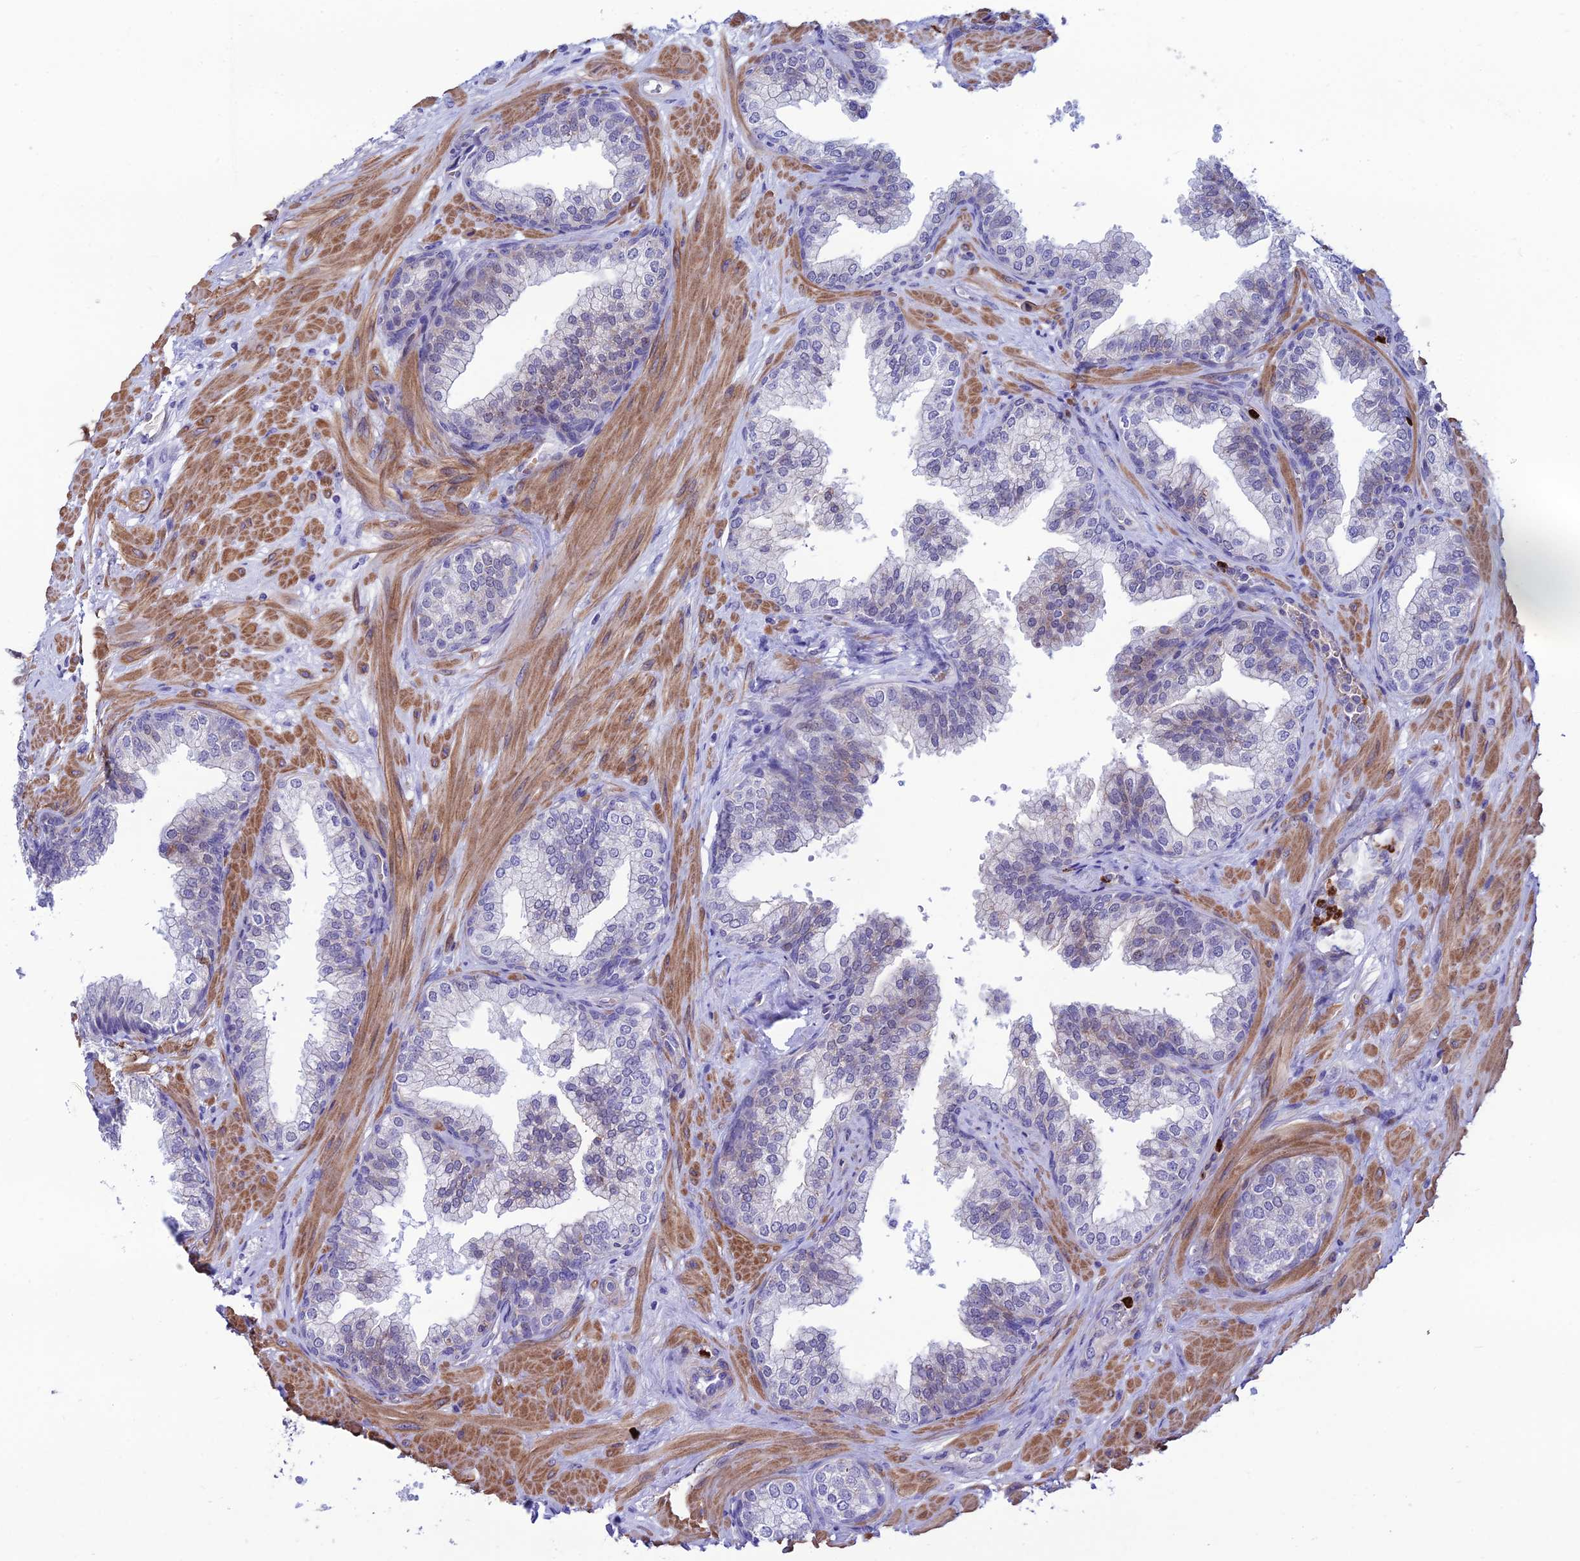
{"staining": {"intensity": "negative", "quantity": "none", "location": "none"}, "tissue": "prostate", "cell_type": "Glandular cells", "image_type": "normal", "snomed": [{"axis": "morphology", "description": "Normal tissue, NOS"}, {"axis": "topography", "description": "Prostate"}], "caption": "Glandular cells show no significant staining in benign prostate. (DAB (3,3'-diaminobenzidine) IHC, high magnification).", "gene": "COL6A6", "patient": {"sex": "male", "age": 60}}